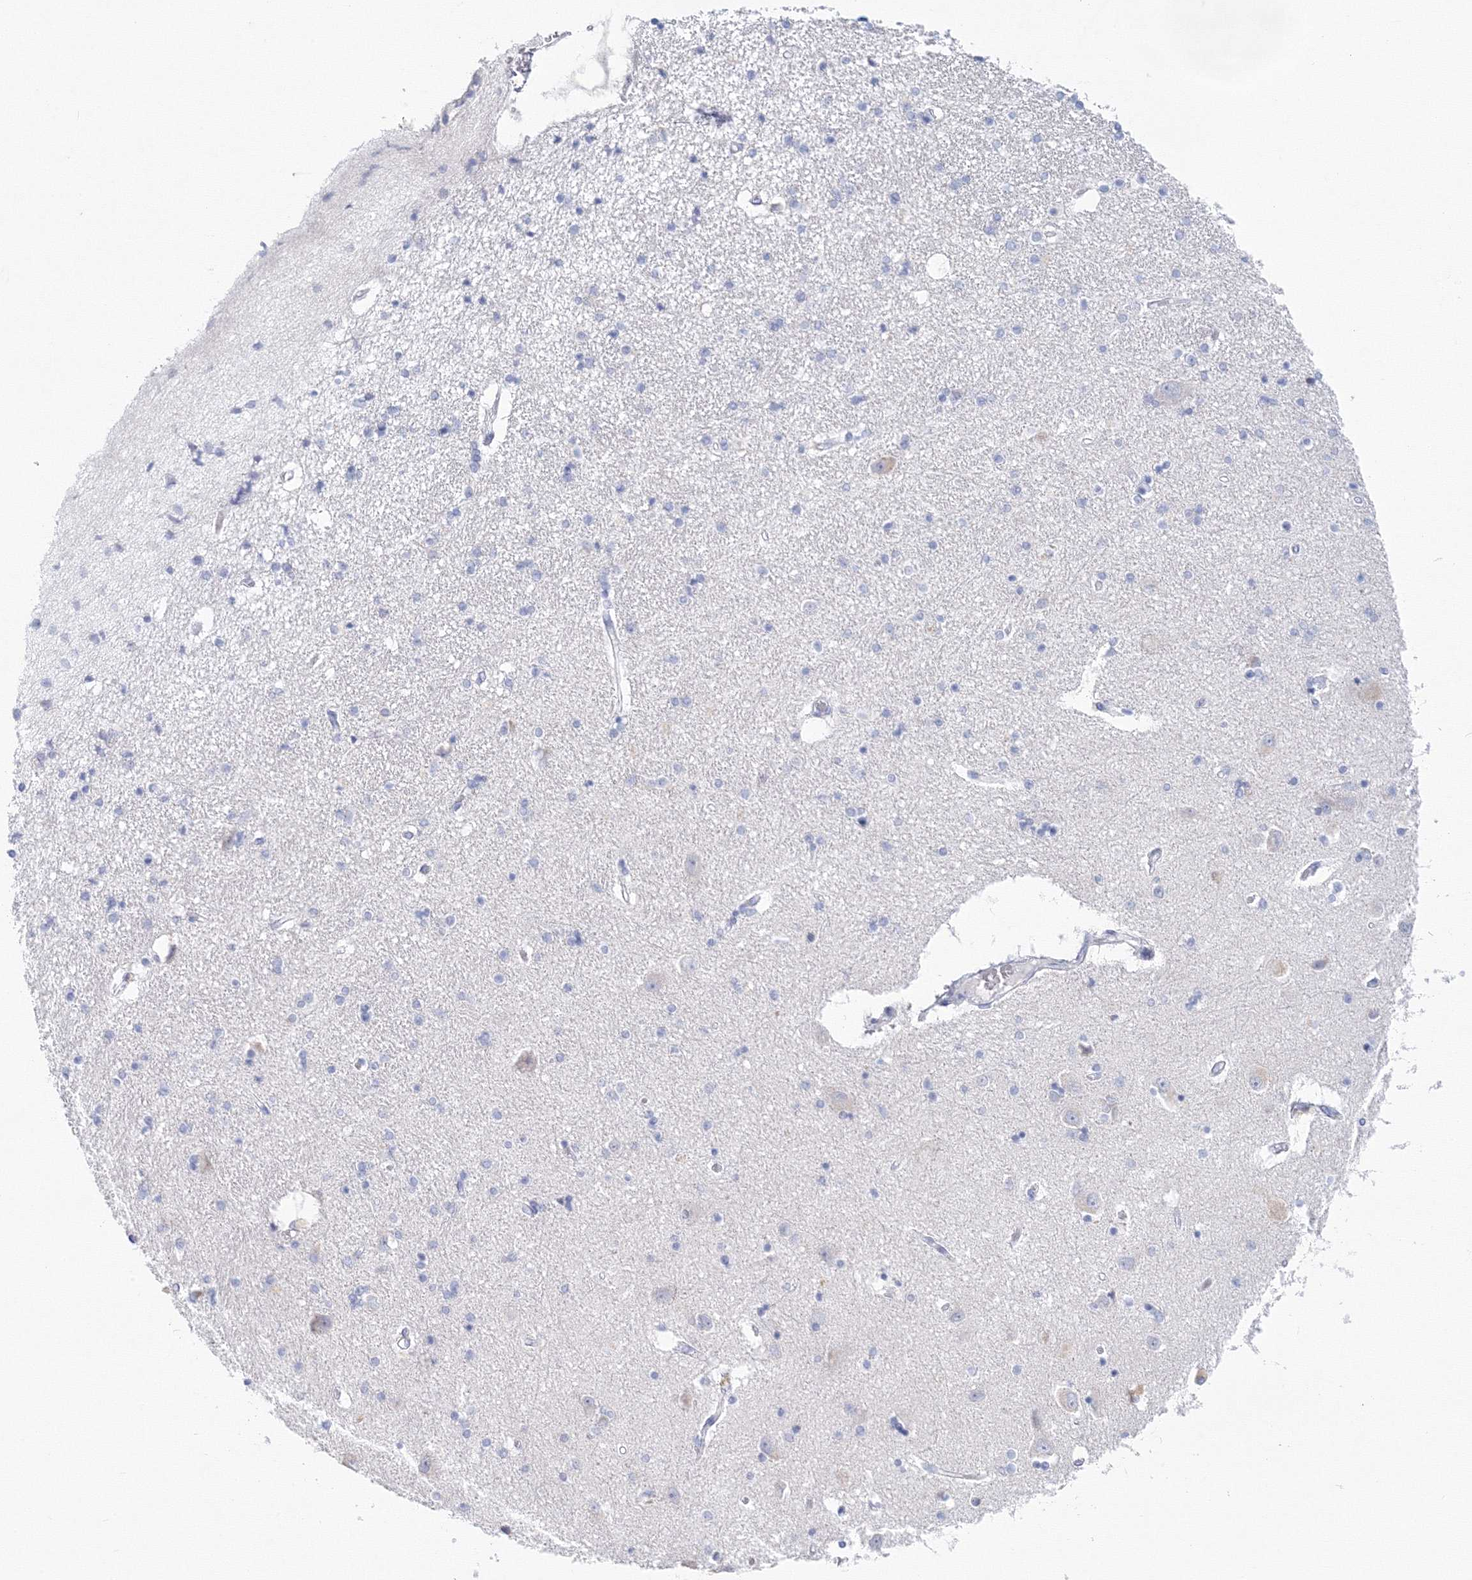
{"staining": {"intensity": "negative", "quantity": "none", "location": "none"}, "tissue": "hippocampus", "cell_type": "Glial cells", "image_type": "normal", "snomed": [{"axis": "morphology", "description": "Normal tissue, NOS"}, {"axis": "topography", "description": "Hippocampus"}], "caption": "Immunohistochemical staining of normal hippocampus reveals no significant expression in glial cells.", "gene": "VSIG1", "patient": {"sex": "female", "age": 54}}